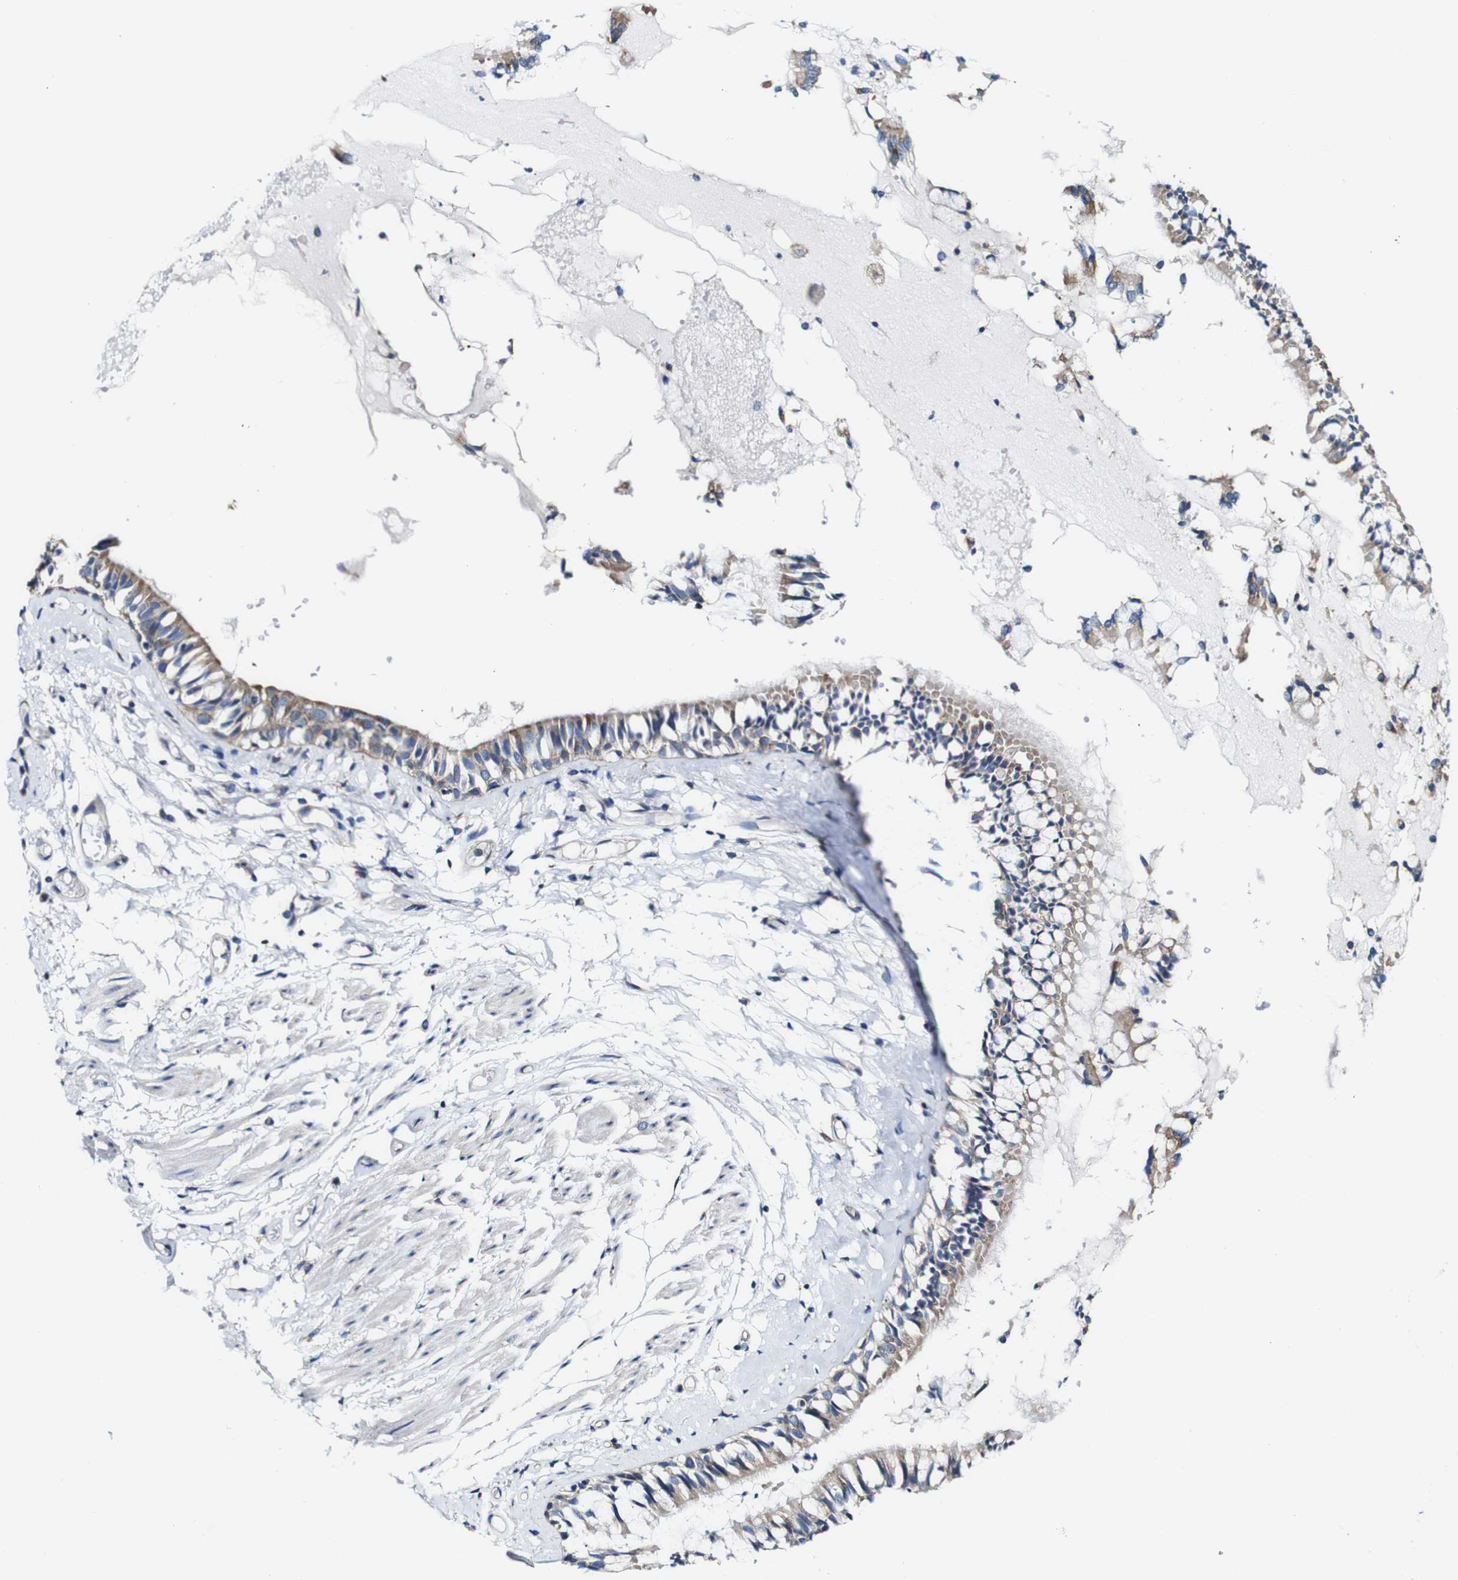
{"staining": {"intensity": "moderate", "quantity": ">75%", "location": "cytoplasmic/membranous"}, "tissue": "bronchus", "cell_type": "Respiratory epithelial cells", "image_type": "normal", "snomed": [{"axis": "morphology", "description": "Normal tissue, NOS"}, {"axis": "morphology", "description": "Inflammation, NOS"}, {"axis": "topography", "description": "Cartilage tissue"}, {"axis": "topography", "description": "Lung"}], "caption": "Bronchus stained with immunohistochemistry demonstrates moderate cytoplasmic/membranous positivity in approximately >75% of respiratory epithelial cells.", "gene": "CSF1R", "patient": {"sex": "male", "age": 71}}